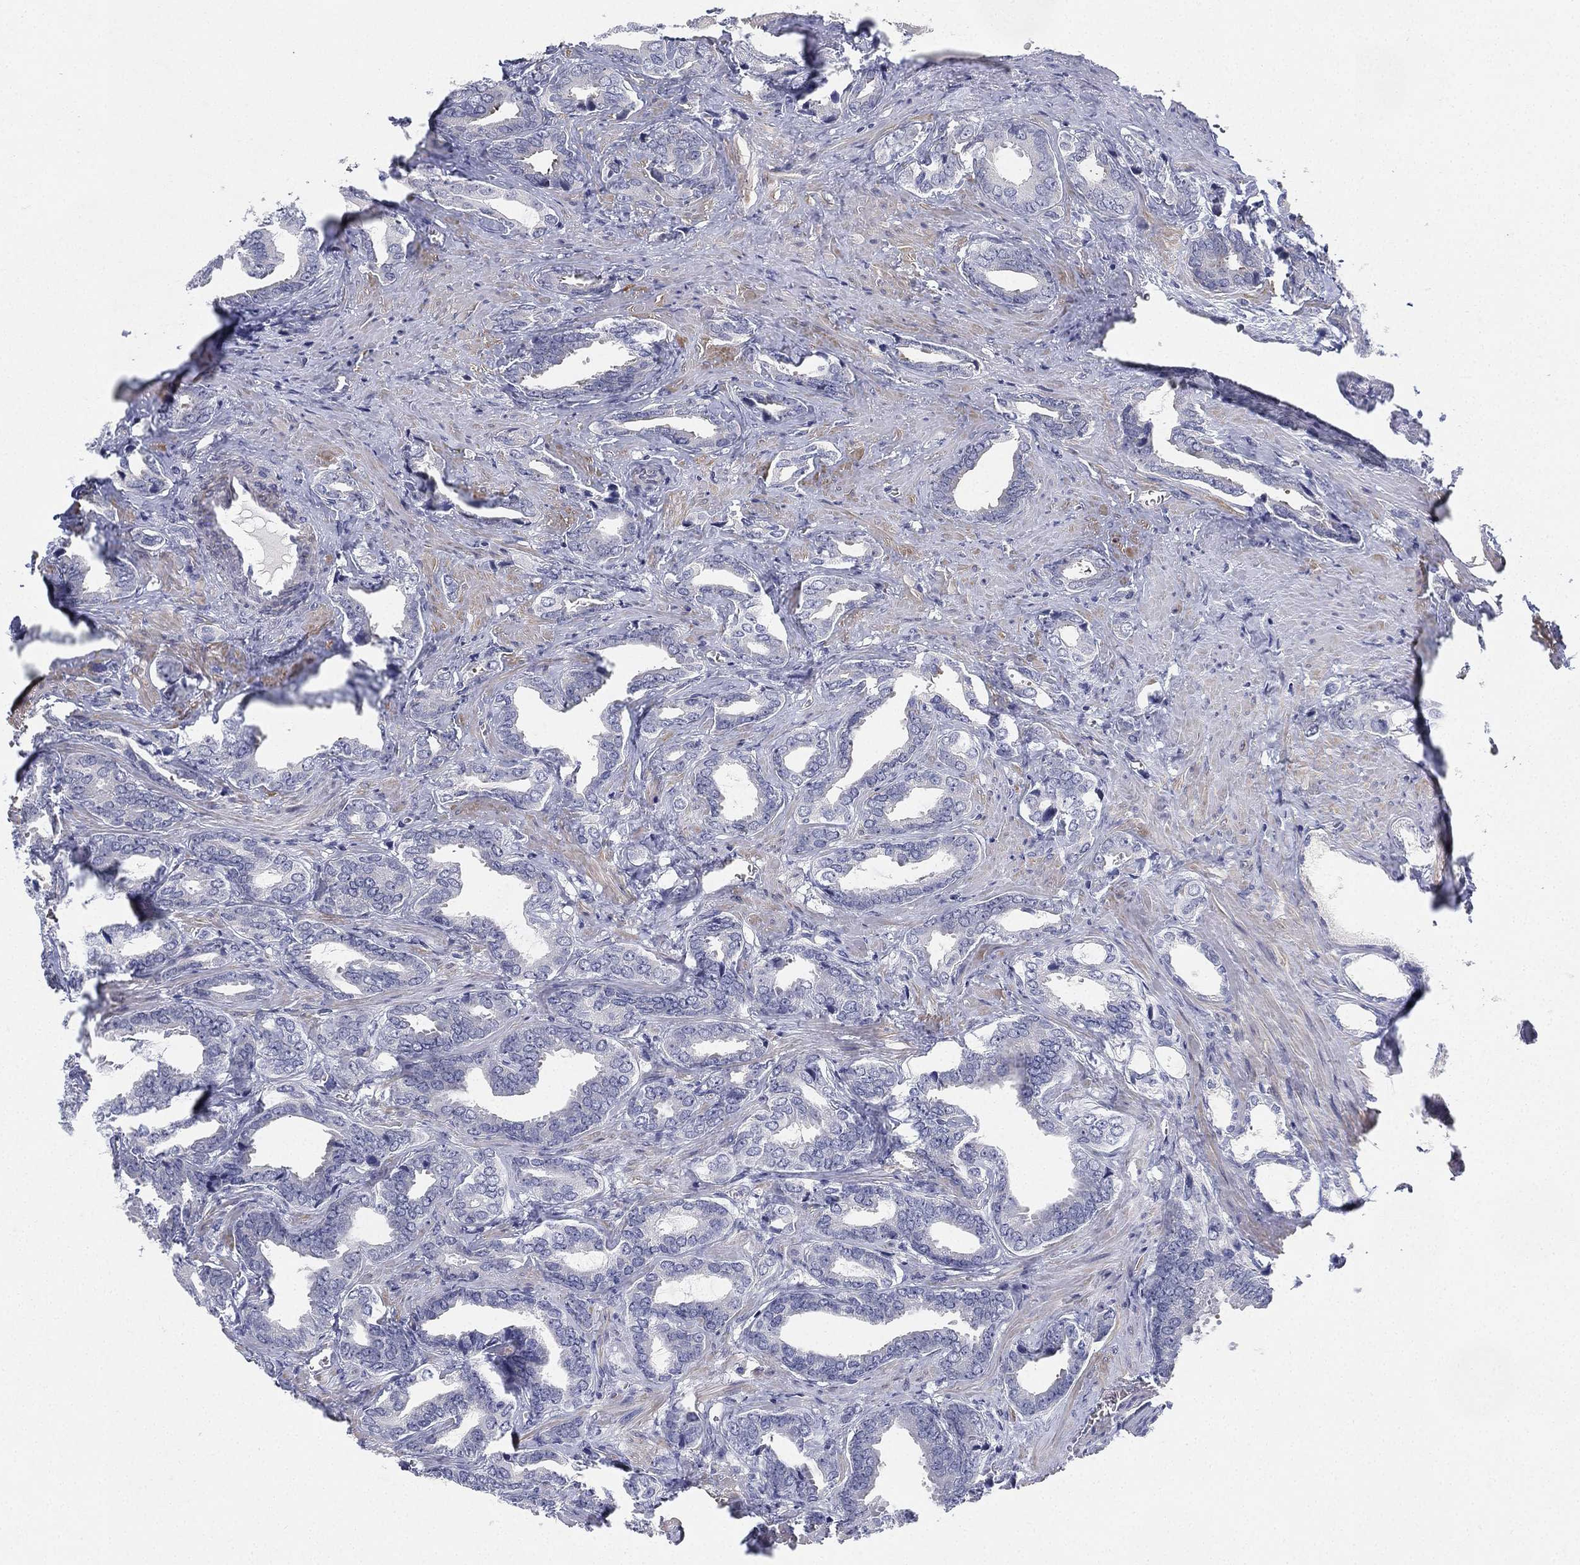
{"staining": {"intensity": "negative", "quantity": "none", "location": "none"}, "tissue": "prostate cancer", "cell_type": "Tumor cells", "image_type": "cancer", "snomed": [{"axis": "morphology", "description": "Adenocarcinoma, NOS"}, {"axis": "topography", "description": "Prostate"}], "caption": "A micrograph of prostate adenocarcinoma stained for a protein shows no brown staining in tumor cells. The staining is performed using DAB (3,3'-diaminobenzidine) brown chromogen with nuclei counter-stained in using hematoxylin.", "gene": "HEATR4", "patient": {"sex": "male", "age": 66}}